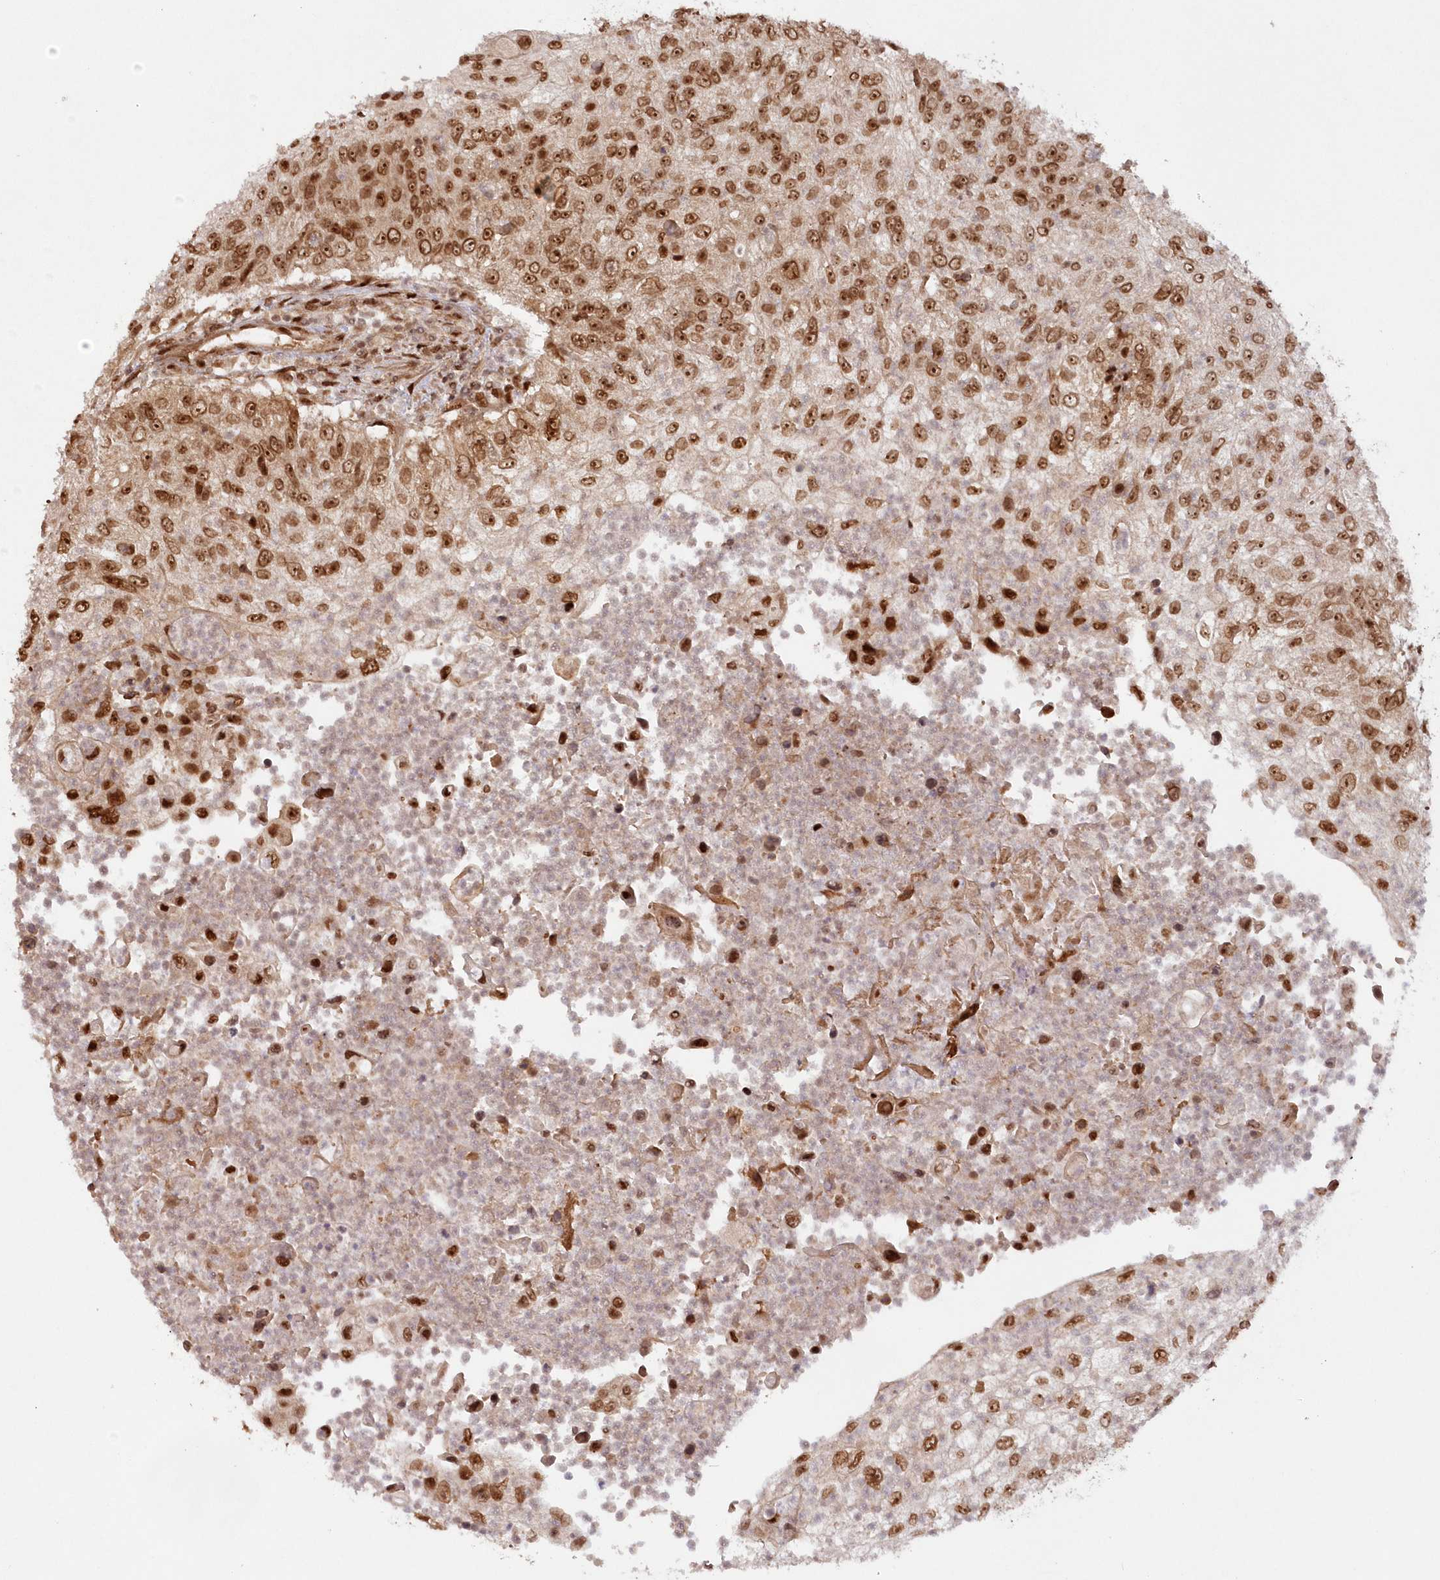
{"staining": {"intensity": "moderate", "quantity": ">75%", "location": "nuclear"}, "tissue": "urothelial cancer", "cell_type": "Tumor cells", "image_type": "cancer", "snomed": [{"axis": "morphology", "description": "Urothelial carcinoma, High grade"}, {"axis": "topography", "description": "Urinary bladder"}], "caption": "DAB immunohistochemical staining of high-grade urothelial carcinoma demonstrates moderate nuclear protein expression in approximately >75% of tumor cells.", "gene": "TOGARAM2", "patient": {"sex": "female", "age": 60}}